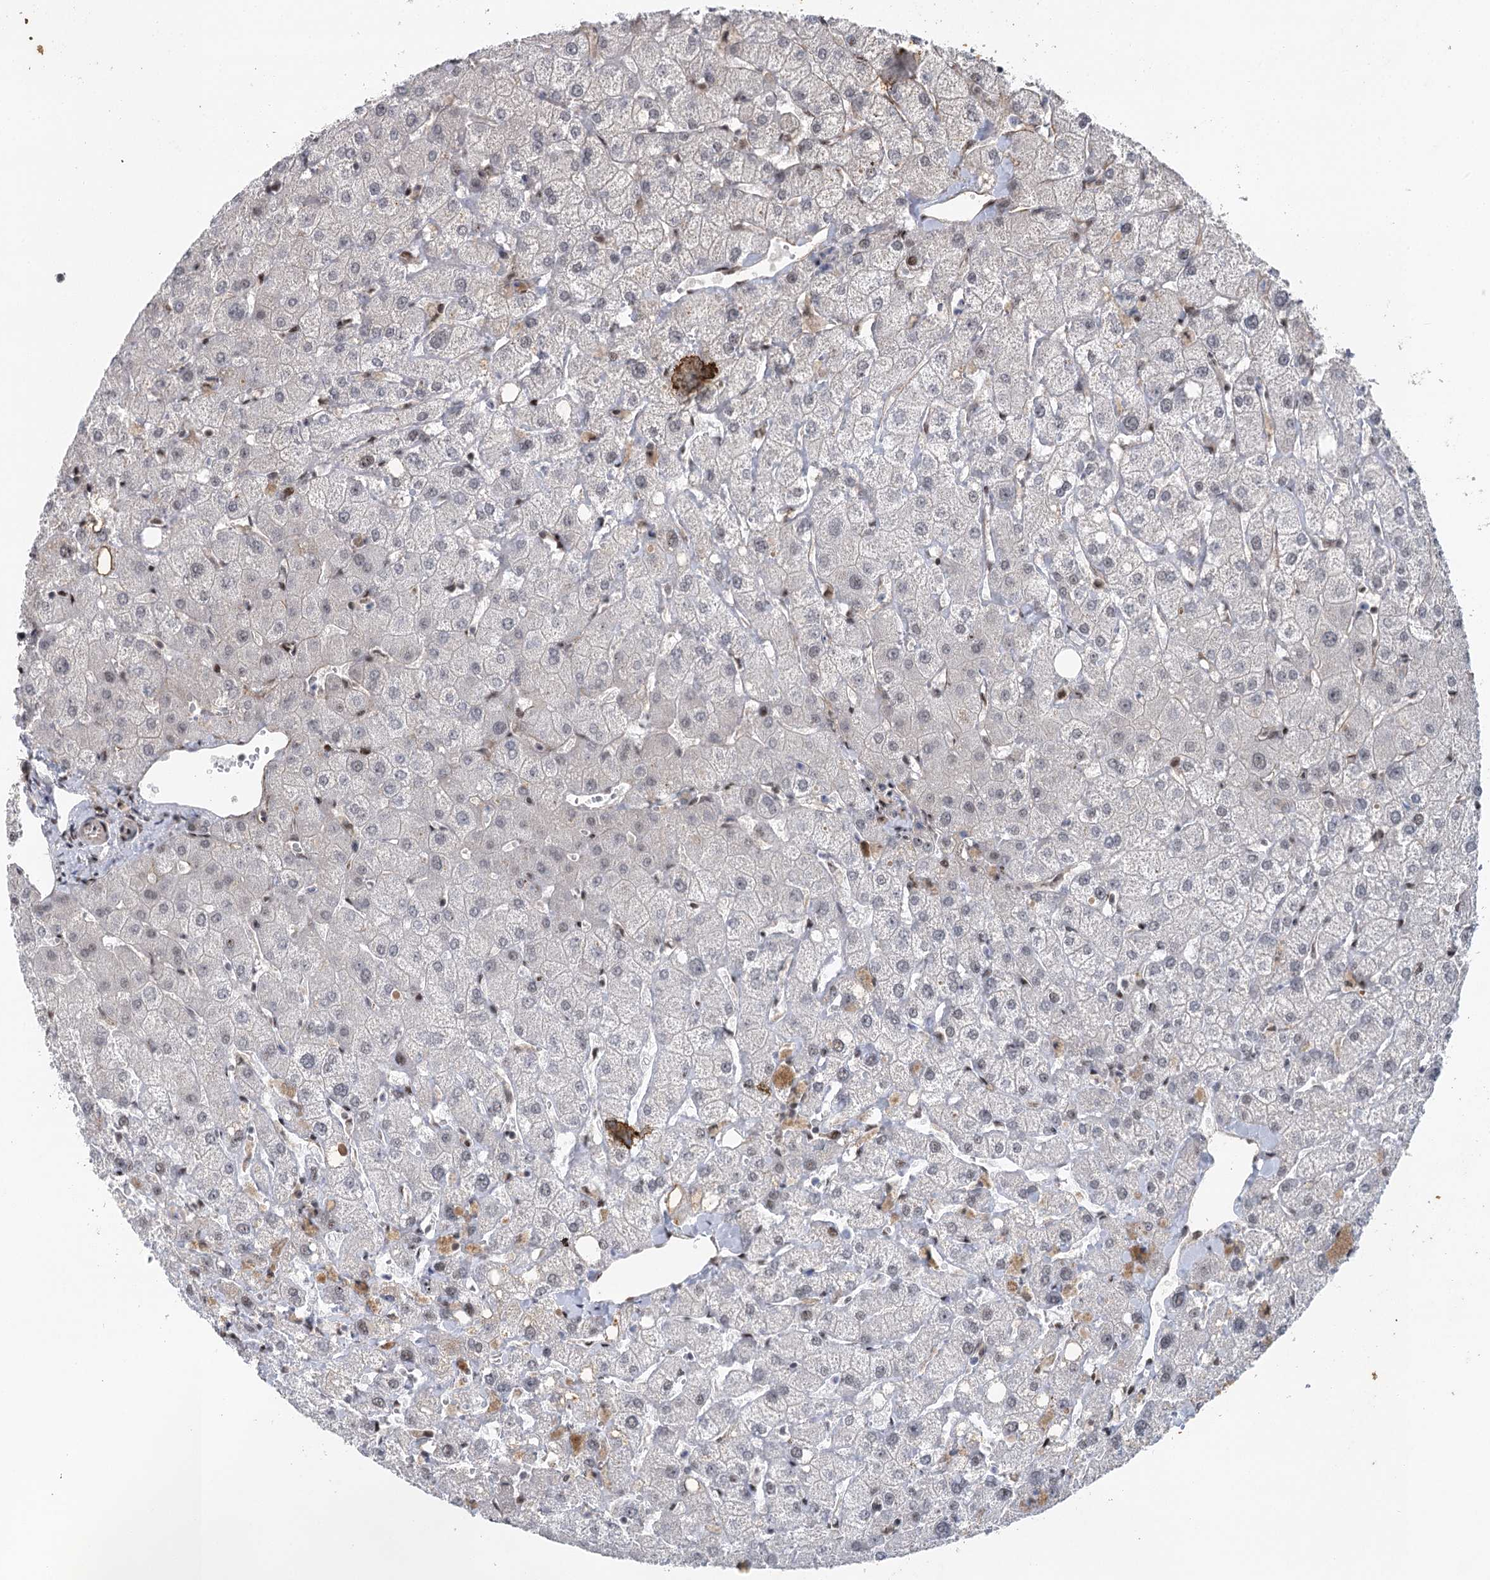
{"staining": {"intensity": "weak", "quantity": "<25%", "location": "nuclear"}, "tissue": "liver", "cell_type": "Cholangiocytes", "image_type": "normal", "snomed": [{"axis": "morphology", "description": "Normal tissue, NOS"}, {"axis": "topography", "description": "Liver"}], "caption": "Cholangiocytes show no significant expression in normal liver. (Immunohistochemistry (ihc), brightfield microscopy, high magnification).", "gene": "IL11RA", "patient": {"sex": "female", "age": 54}}